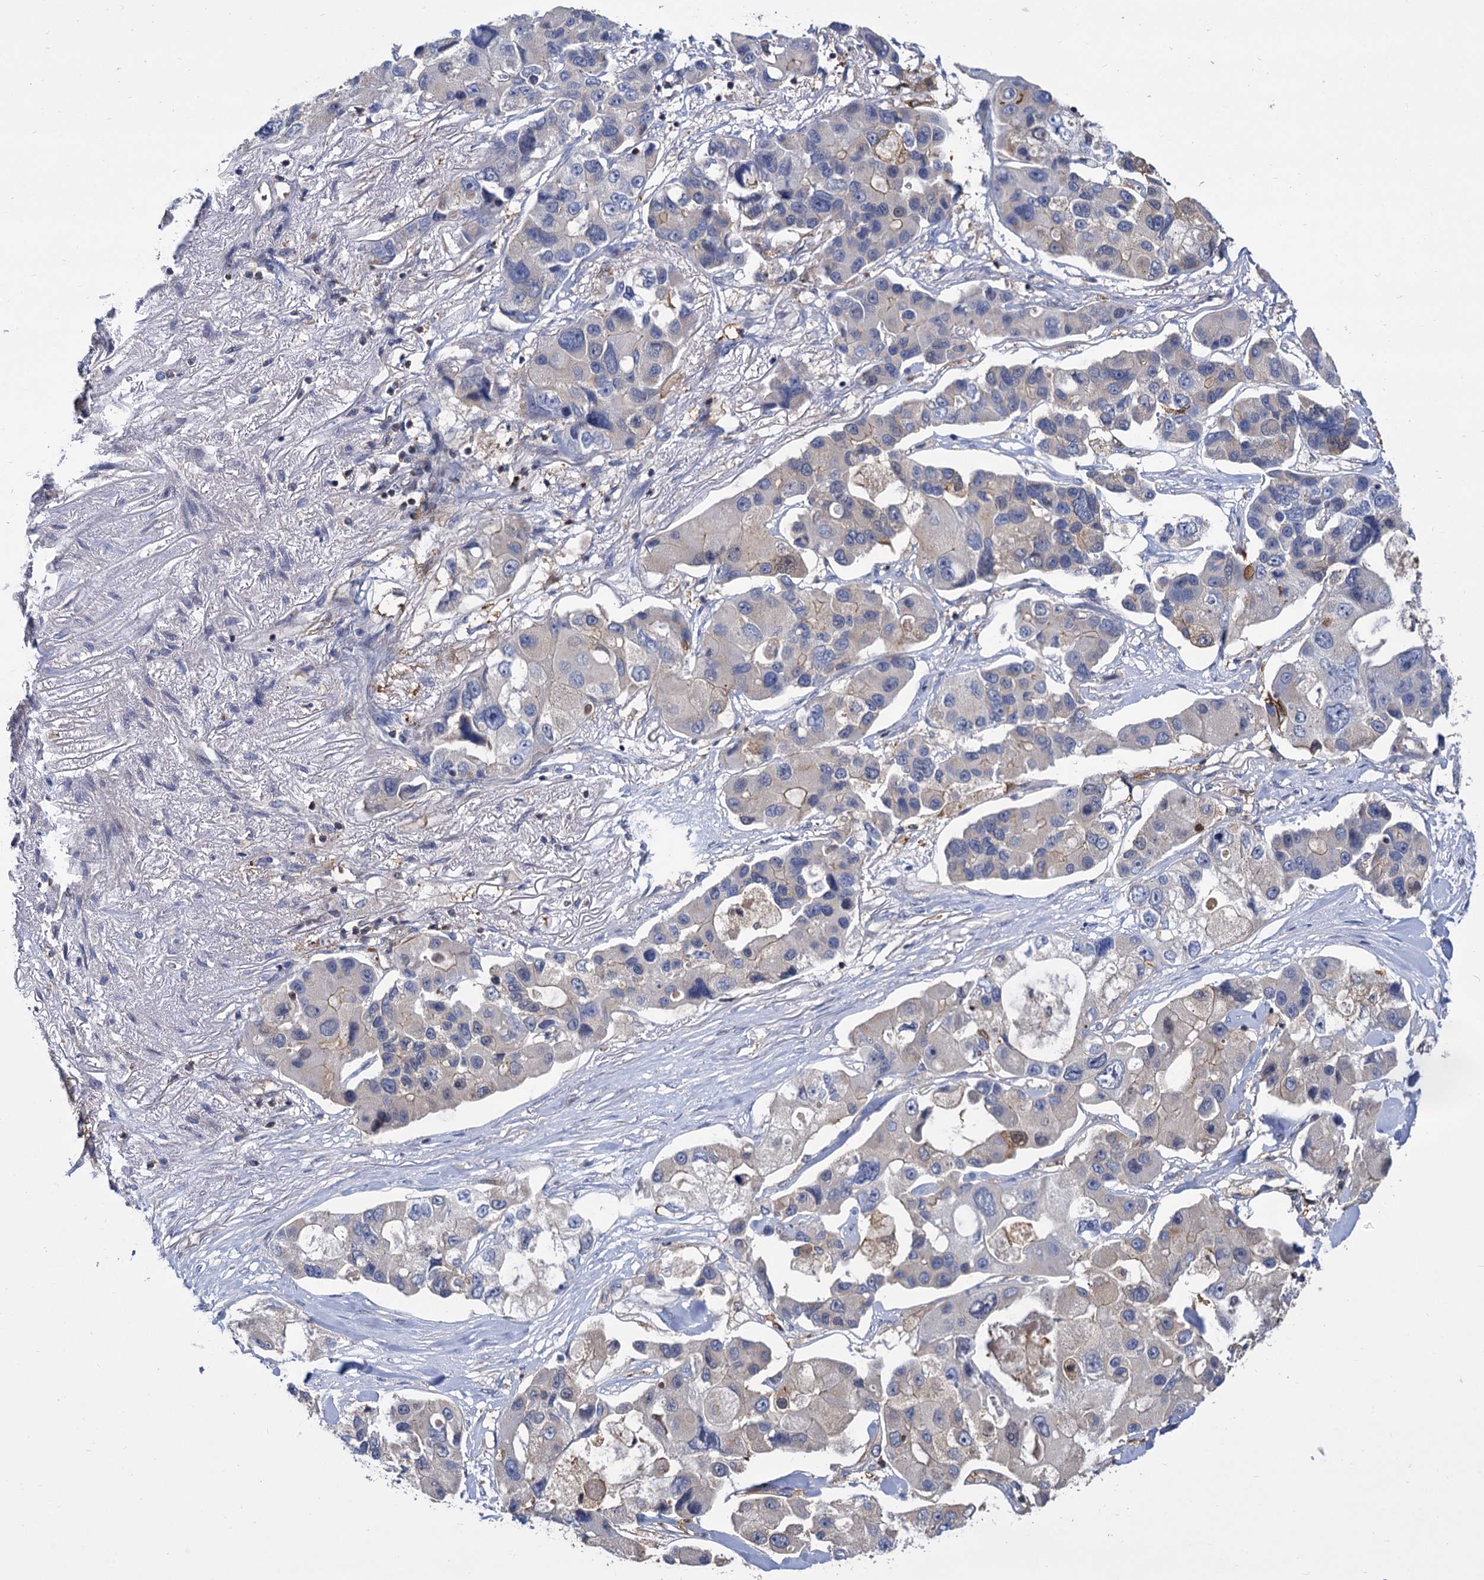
{"staining": {"intensity": "weak", "quantity": "<25%", "location": "cytoplasmic/membranous"}, "tissue": "lung cancer", "cell_type": "Tumor cells", "image_type": "cancer", "snomed": [{"axis": "morphology", "description": "Adenocarcinoma, NOS"}, {"axis": "topography", "description": "Lung"}], "caption": "Image shows no protein positivity in tumor cells of adenocarcinoma (lung) tissue.", "gene": "GCLC", "patient": {"sex": "female", "age": 54}}